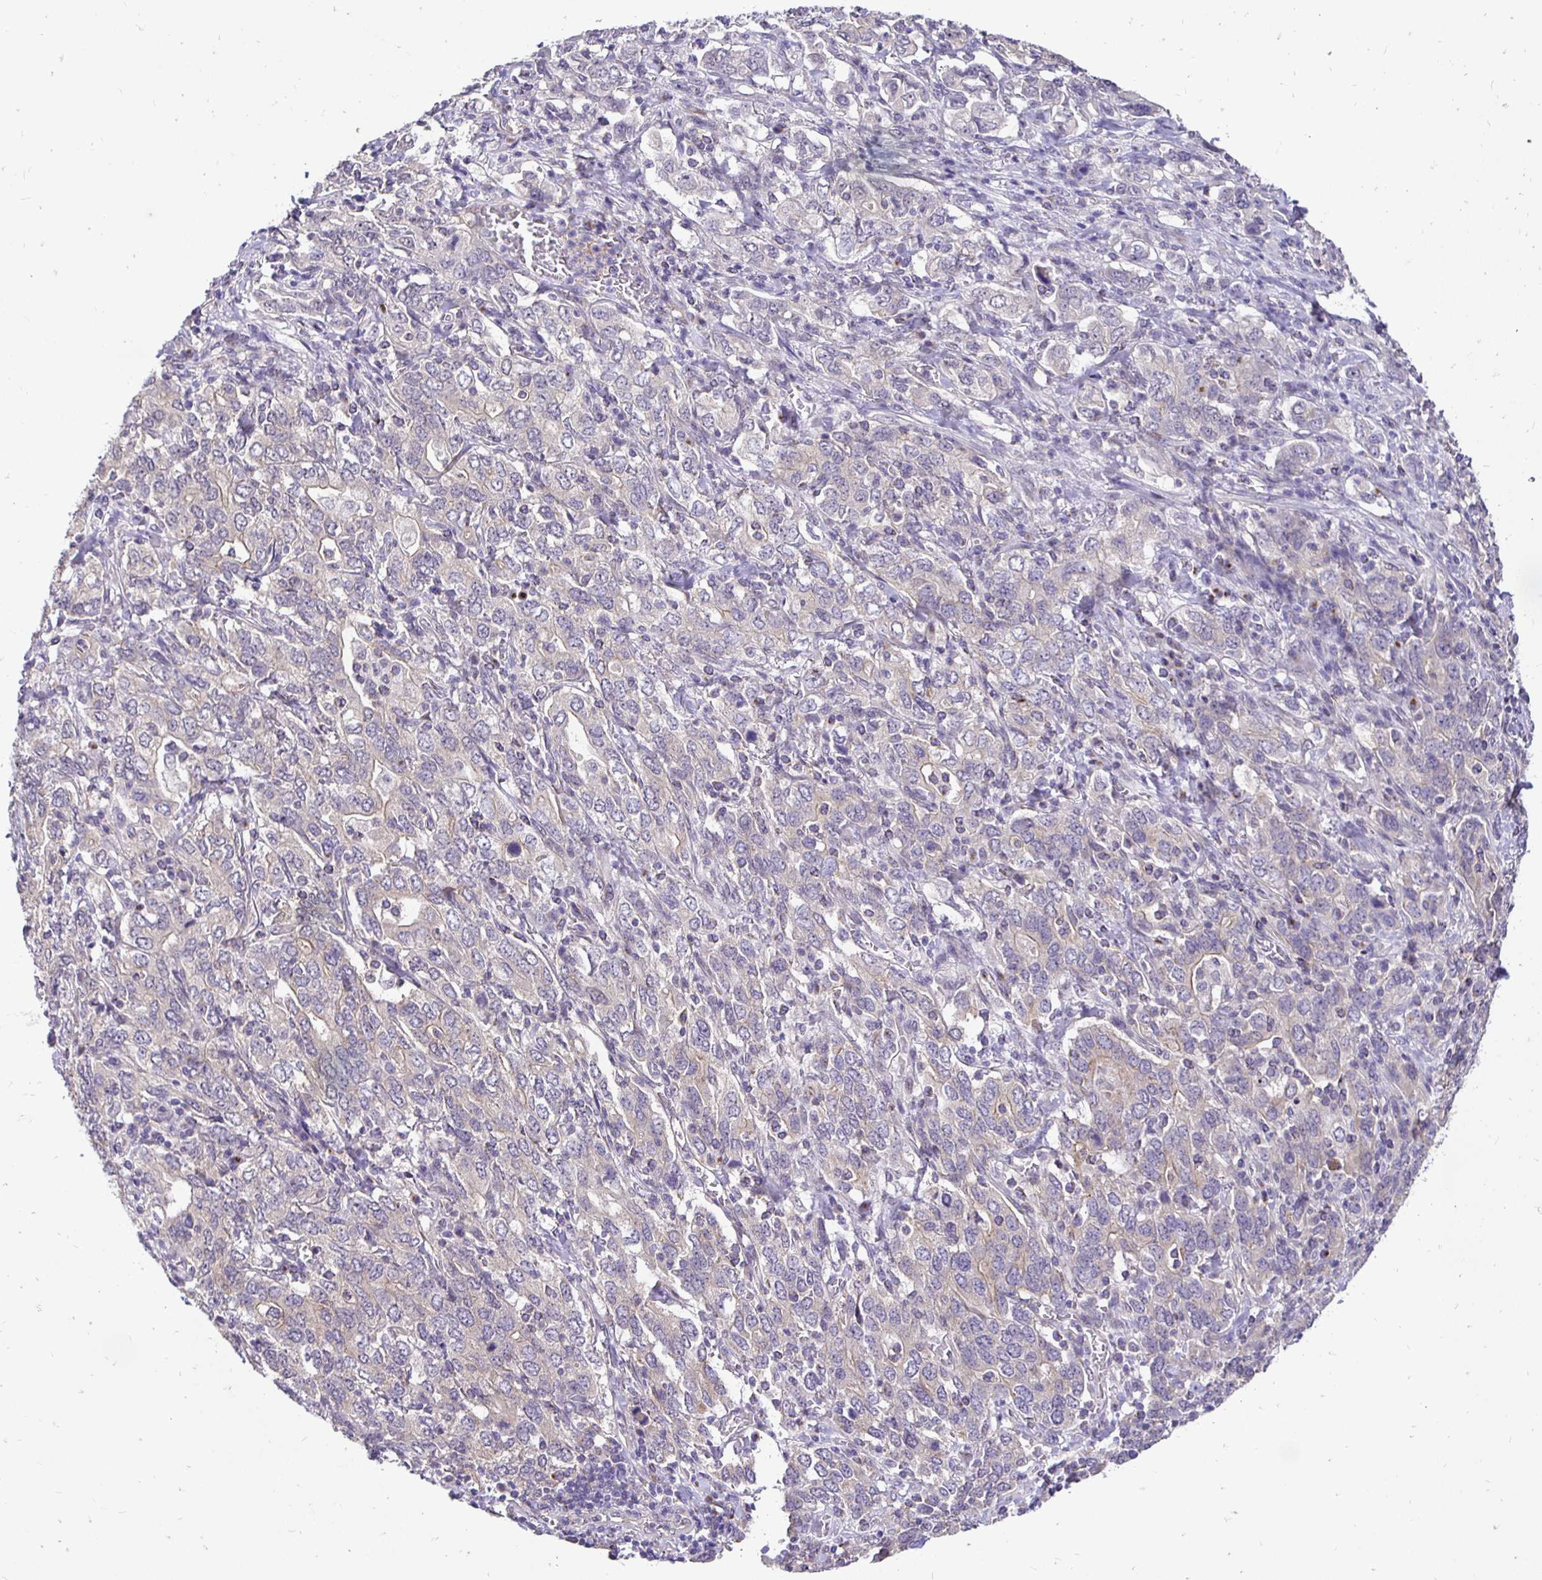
{"staining": {"intensity": "negative", "quantity": "none", "location": "none"}, "tissue": "stomach cancer", "cell_type": "Tumor cells", "image_type": "cancer", "snomed": [{"axis": "morphology", "description": "Adenocarcinoma, NOS"}, {"axis": "topography", "description": "Stomach, upper"}, {"axis": "topography", "description": "Stomach"}], "caption": "This histopathology image is of adenocarcinoma (stomach) stained with IHC to label a protein in brown with the nuclei are counter-stained blue. There is no positivity in tumor cells.", "gene": "SLC9A1", "patient": {"sex": "male", "age": 62}}